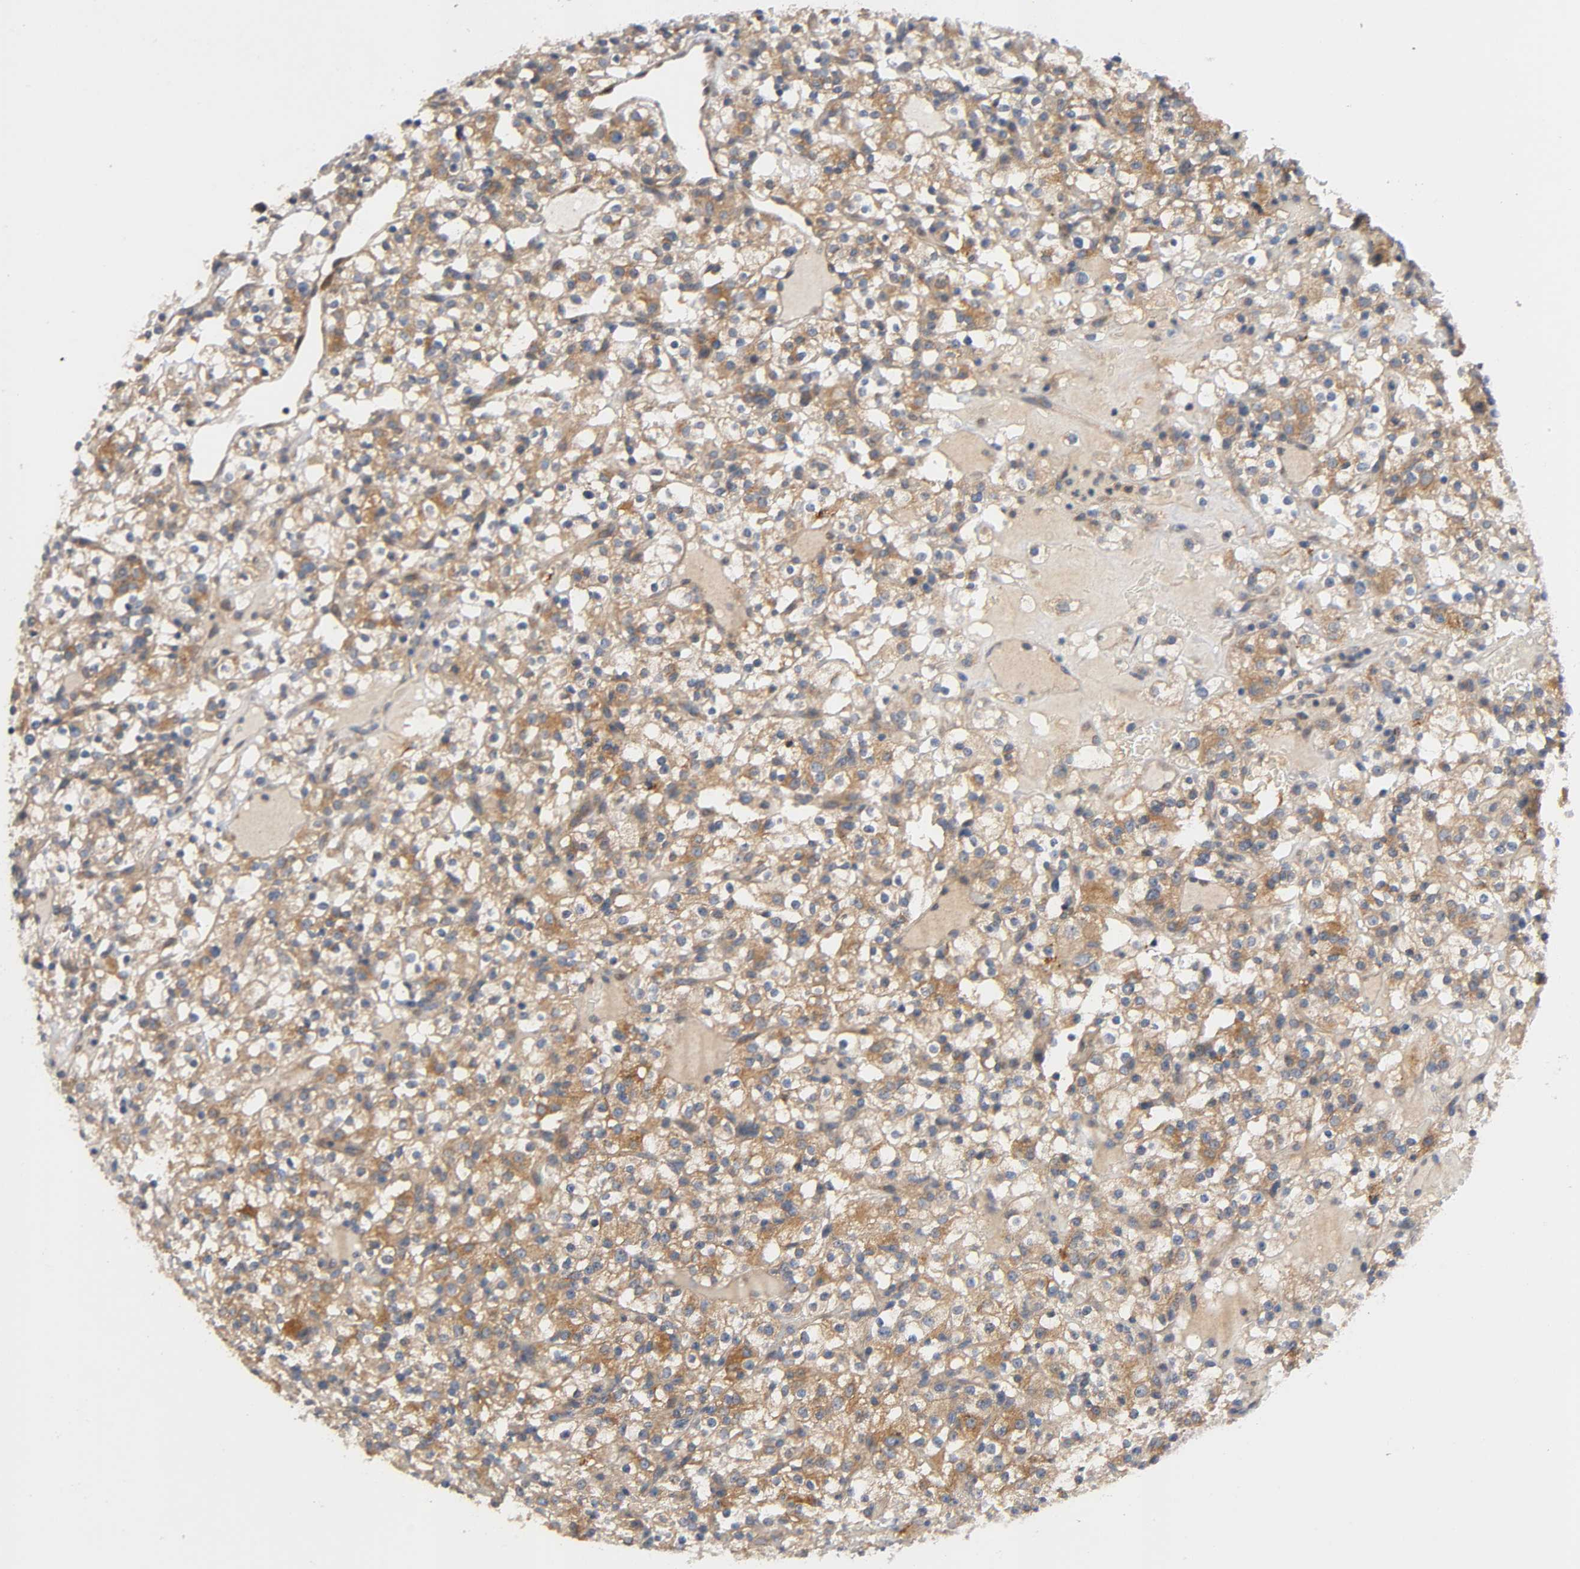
{"staining": {"intensity": "moderate", "quantity": ">75%", "location": "cytoplasmic/membranous"}, "tissue": "renal cancer", "cell_type": "Tumor cells", "image_type": "cancer", "snomed": [{"axis": "morphology", "description": "Normal tissue, NOS"}, {"axis": "morphology", "description": "Adenocarcinoma, NOS"}, {"axis": "topography", "description": "Kidney"}], "caption": "Adenocarcinoma (renal) stained with immunohistochemistry demonstrates moderate cytoplasmic/membranous staining in about >75% of tumor cells. (DAB (3,3'-diaminobenzidine) IHC, brown staining for protein, blue staining for nuclei).", "gene": "HDAC6", "patient": {"sex": "female", "age": 72}}